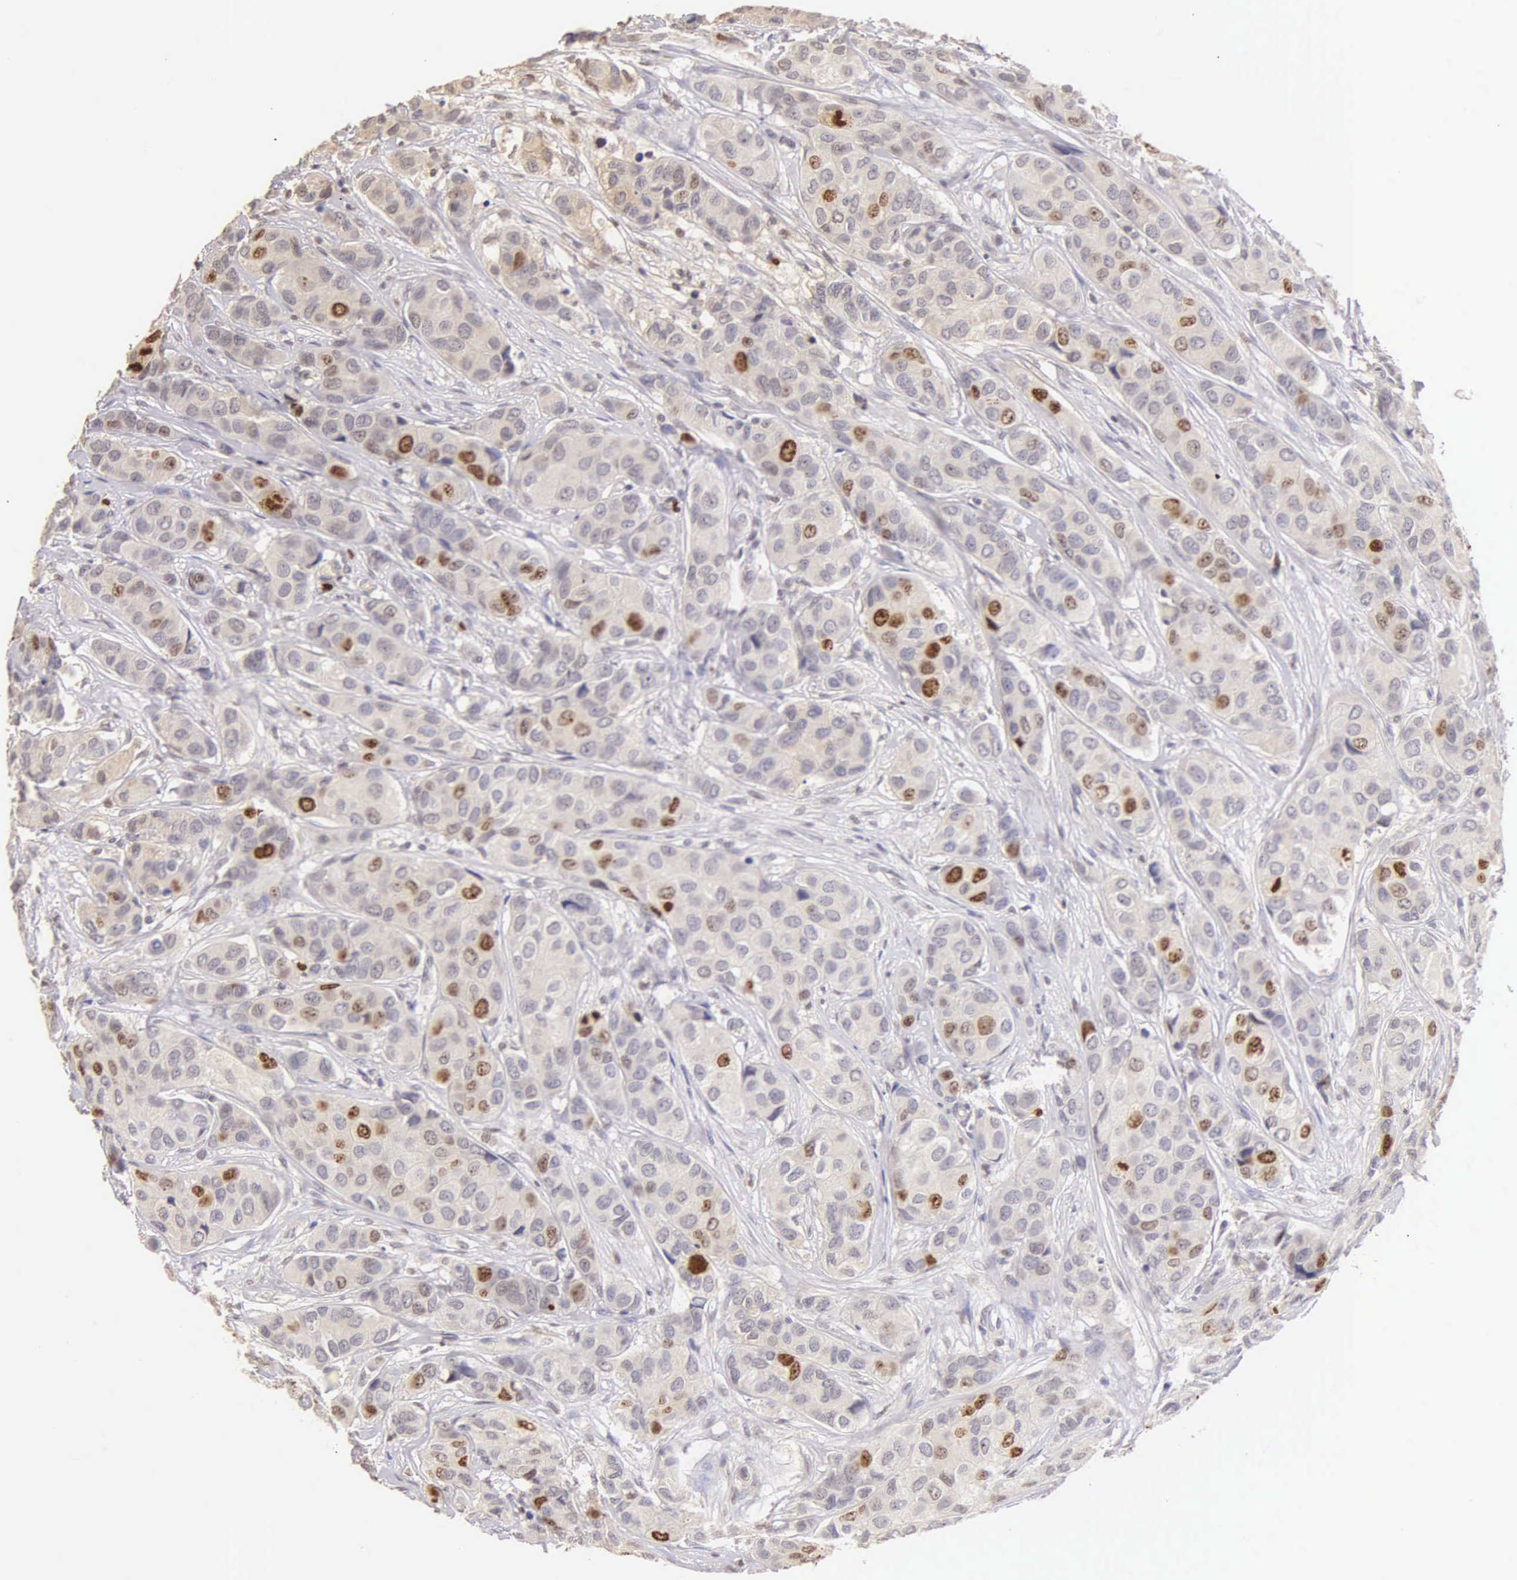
{"staining": {"intensity": "moderate", "quantity": "25%-75%", "location": "nuclear"}, "tissue": "breast cancer", "cell_type": "Tumor cells", "image_type": "cancer", "snomed": [{"axis": "morphology", "description": "Duct carcinoma"}, {"axis": "topography", "description": "Breast"}], "caption": "Breast cancer tissue reveals moderate nuclear positivity in approximately 25%-75% of tumor cells The staining was performed using DAB, with brown indicating positive protein expression. Nuclei are stained blue with hematoxylin.", "gene": "MKI67", "patient": {"sex": "female", "age": 68}}